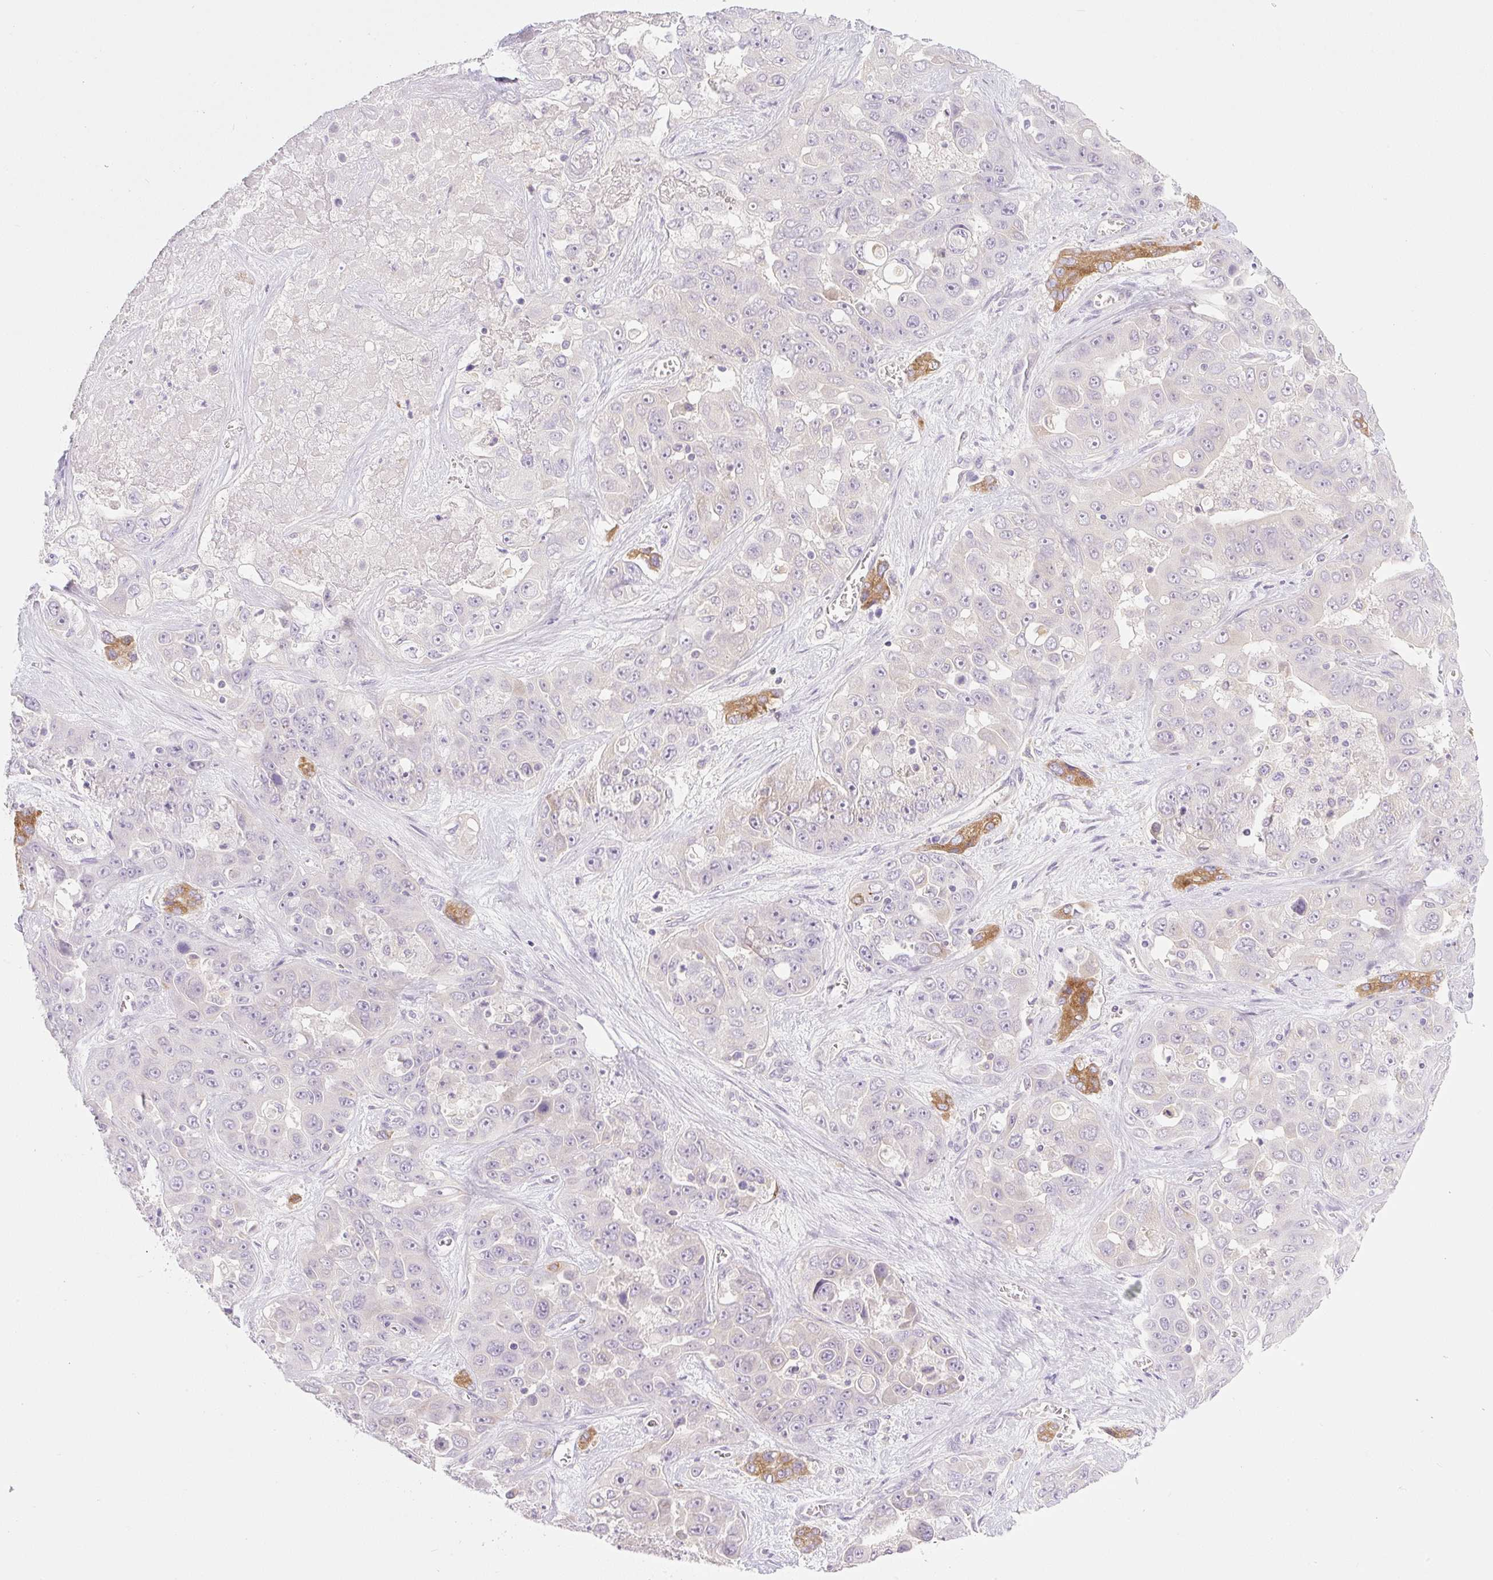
{"staining": {"intensity": "negative", "quantity": "none", "location": "none"}, "tissue": "liver cancer", "cell_type": "Tumor cells", "image_type": "cancer", "snomed": [{"axis": "morphology", "description": "Cholangiocarcinoma"}, {"axis": "topography", "description": "Liver"}], "caption": "Histopathology image shows no significant protein expression in tumor cells of cholangiocarcinoma (liver). (Brightfield microscopy of DAB (3,3'-diaminobenzidine) immunohistochemistry (IHC) at high magnification).", "gene": "MIA2", "patient": {"sex": "female", "age": 52}}